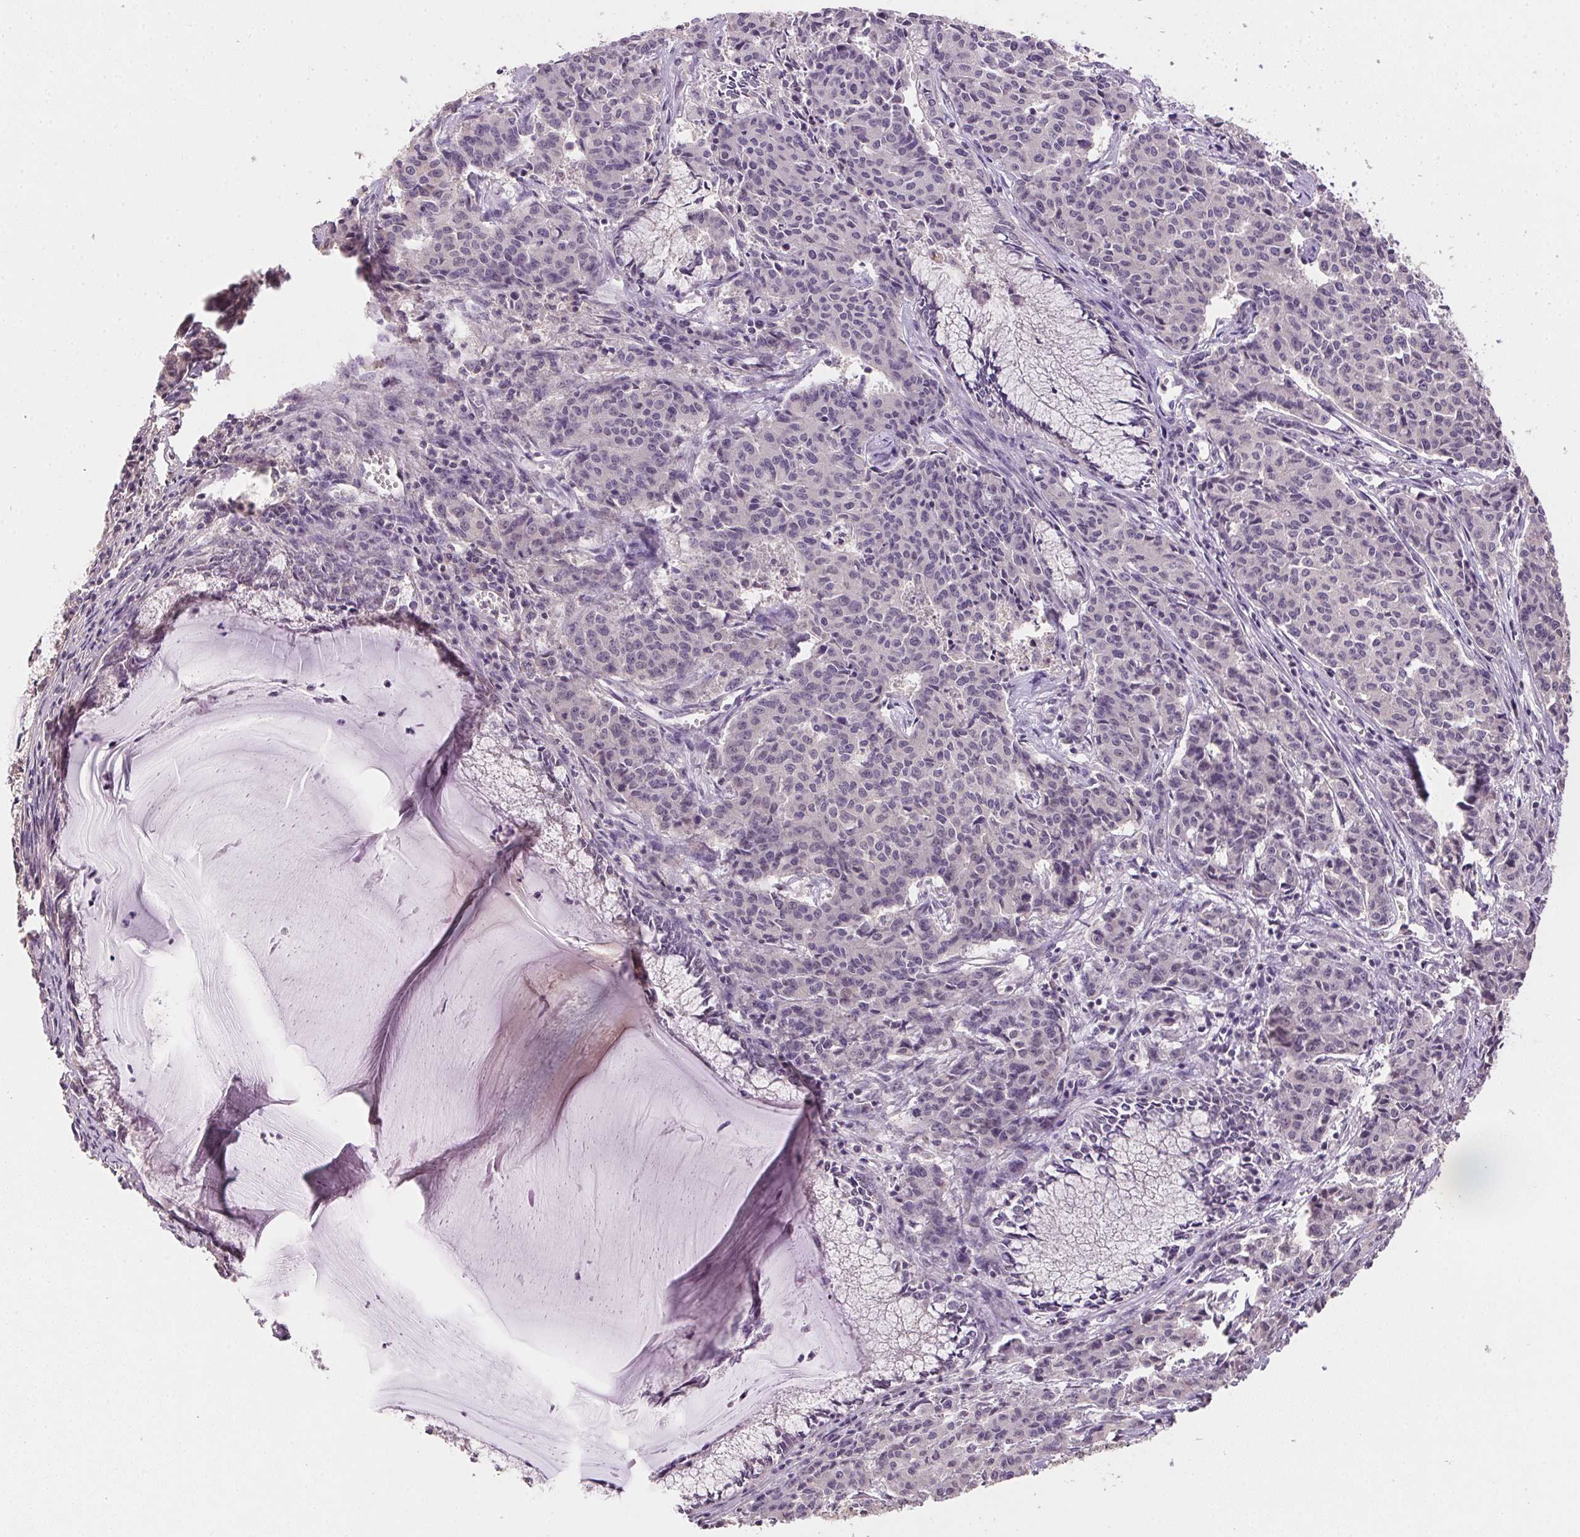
{"staining": {"intensity": "negative", "quantity": "none", "location": "none"}, "tissue": "cervical cancer", "cell_type": "Tumor cells", "image_type": "cancer", "snomed": [{"axis": "morphology", "description": "Squamous cell carcinoma, NOS"}, {"axis": "topography", "description": "Cervix"}], "caption": "An image of human squamous cell carcinoma (cervical) is negative for staining in tumor cells.", "gene": "ALDH8A1", "patient": {"sex": "female", "age": 28}}